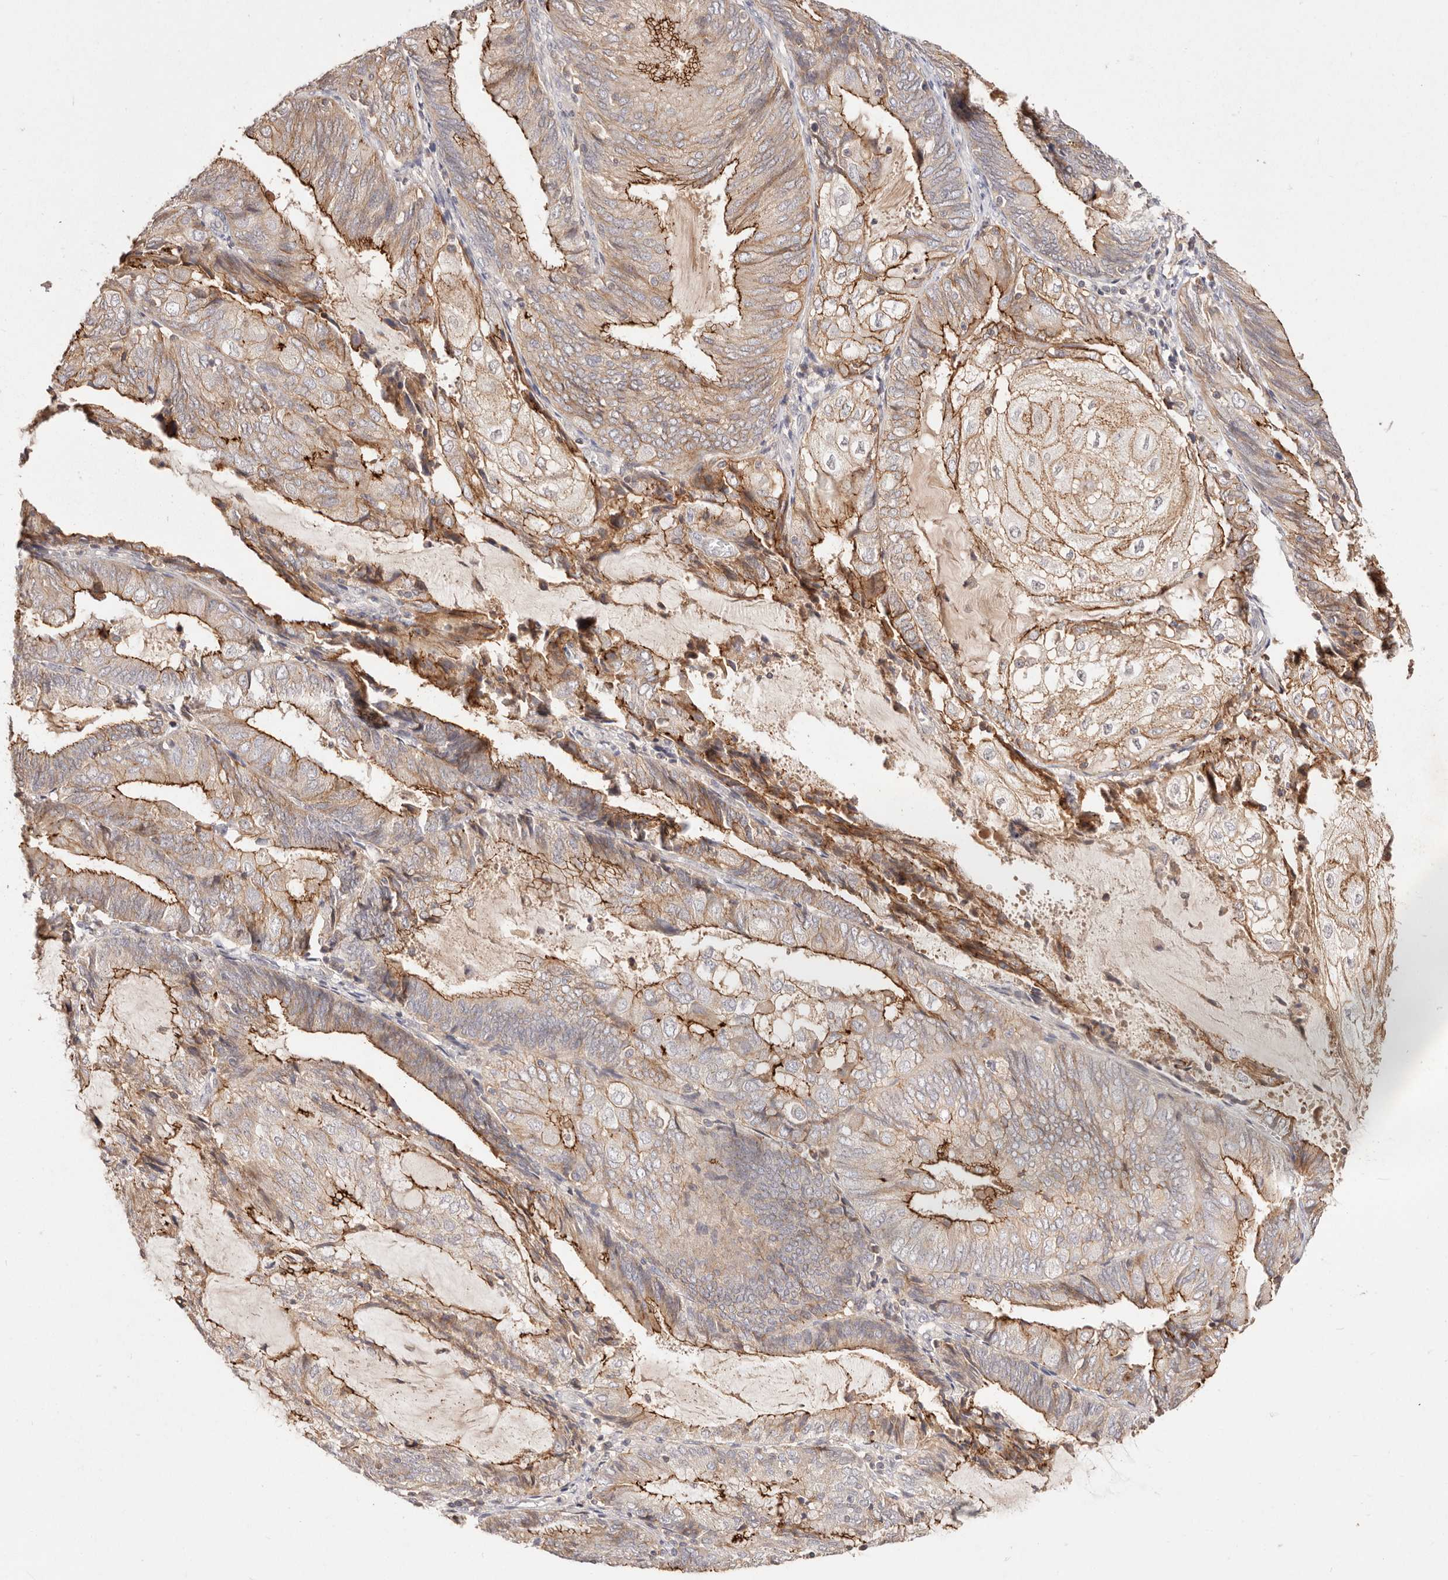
{"staining": {"intensity": "moderate", "quantity": "25%-75%", "location": "cytoplasmic/membranous"}, "tissue": "endometrial cancer", "cell_type": "Tumor cells", "image_type": "cancer", "snomed": [{"axis": "morphology", "description": "Adenocarcinoma, NOS"}, {"axis": "topography", "description": "Endometrium"}], "caption": "Human adenocarcinoma (endometrial) stained for a protein (brown) demonstrates moderate cytoplasmic/membranous positive expression in approximately 25%-75% of tumor cells.", "gene": "CXADR", "patient": {"sex": "female", "age": 81}}